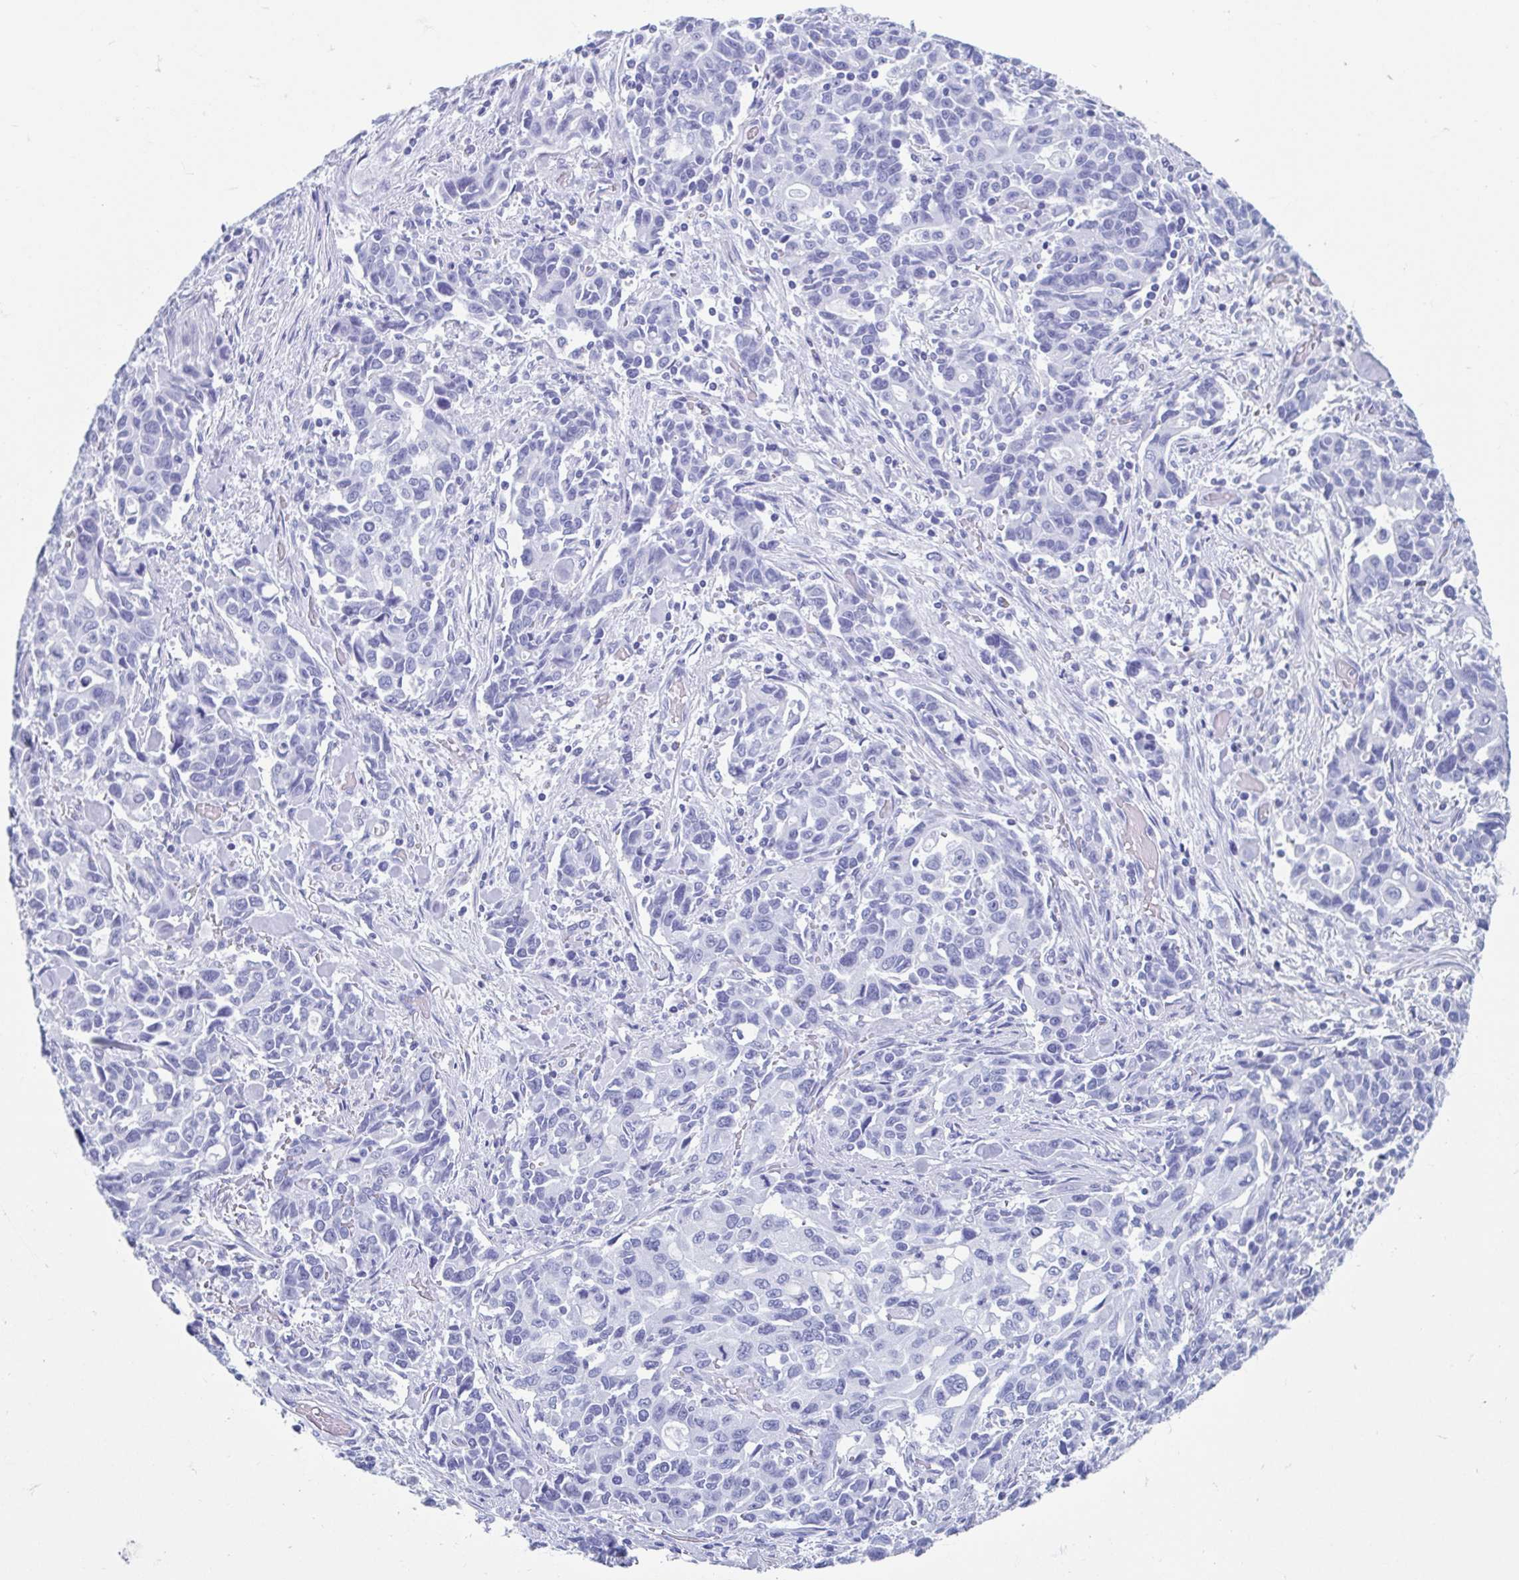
{"staining": {"intensity": "negative", "quantity": "none", "location": "none"}, "tissue": "stomach cancer", "cell_type": "Tumor cells", "image_type": "cancer", "snomed": [{"axis": "morphology", "description": "Adenocarcinoma, NOS"}, {"axis": "topography", "description": "Stomach, upper"}], "caption": "A high-resolution image shows immunohistochemistry (IHC) staining of stomach cancer, which demonstrates no significant staining in tumor cells. (Stains: DAB (3,3'-diaminobenzidine) immunohistochemistry with hematoxylin counter stain, Microscopy: brightfield microscopy at high magnification).", "gene": "HDGFL1", "patient": {"sex": "male", "age": 85}}